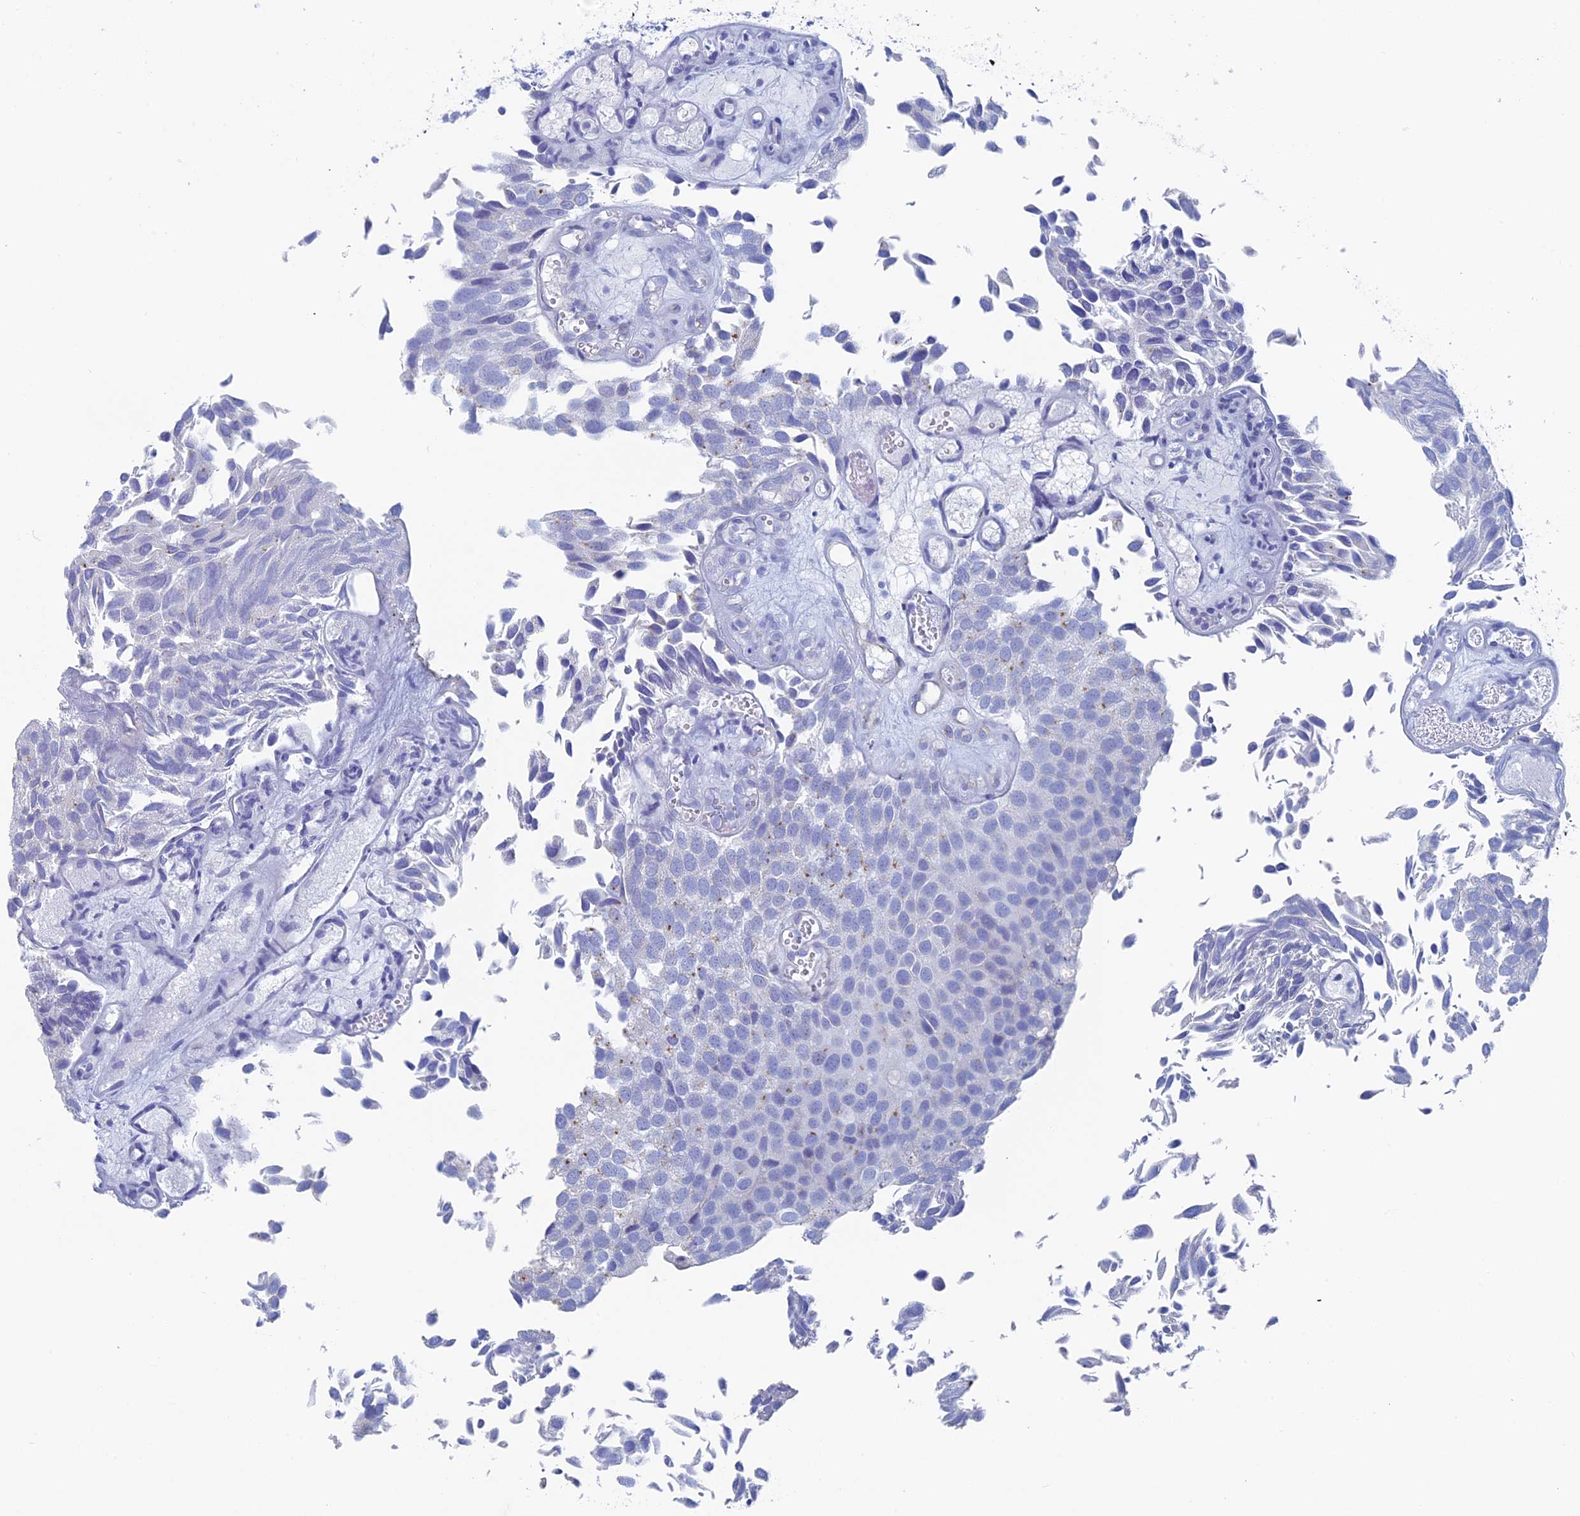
{"staining": {"intensity": "negative", "quantity": "none", "location": "none"}, "tissue": "urothelial cancer", "cell_type": "Tumor cells", "image_type": "cancer", "snomed": [{"axis": "morphology", "description": "Urothelial carcinoma, Low grade"}, {"axis": "topography", "description": "Urinary bladder"}], "caption": "Protein analysis of urothelial cancer reveals no significant staining in tumor cells.", "gene": "MAGEB6", "patient": {"sex": "male", "age": 89}}